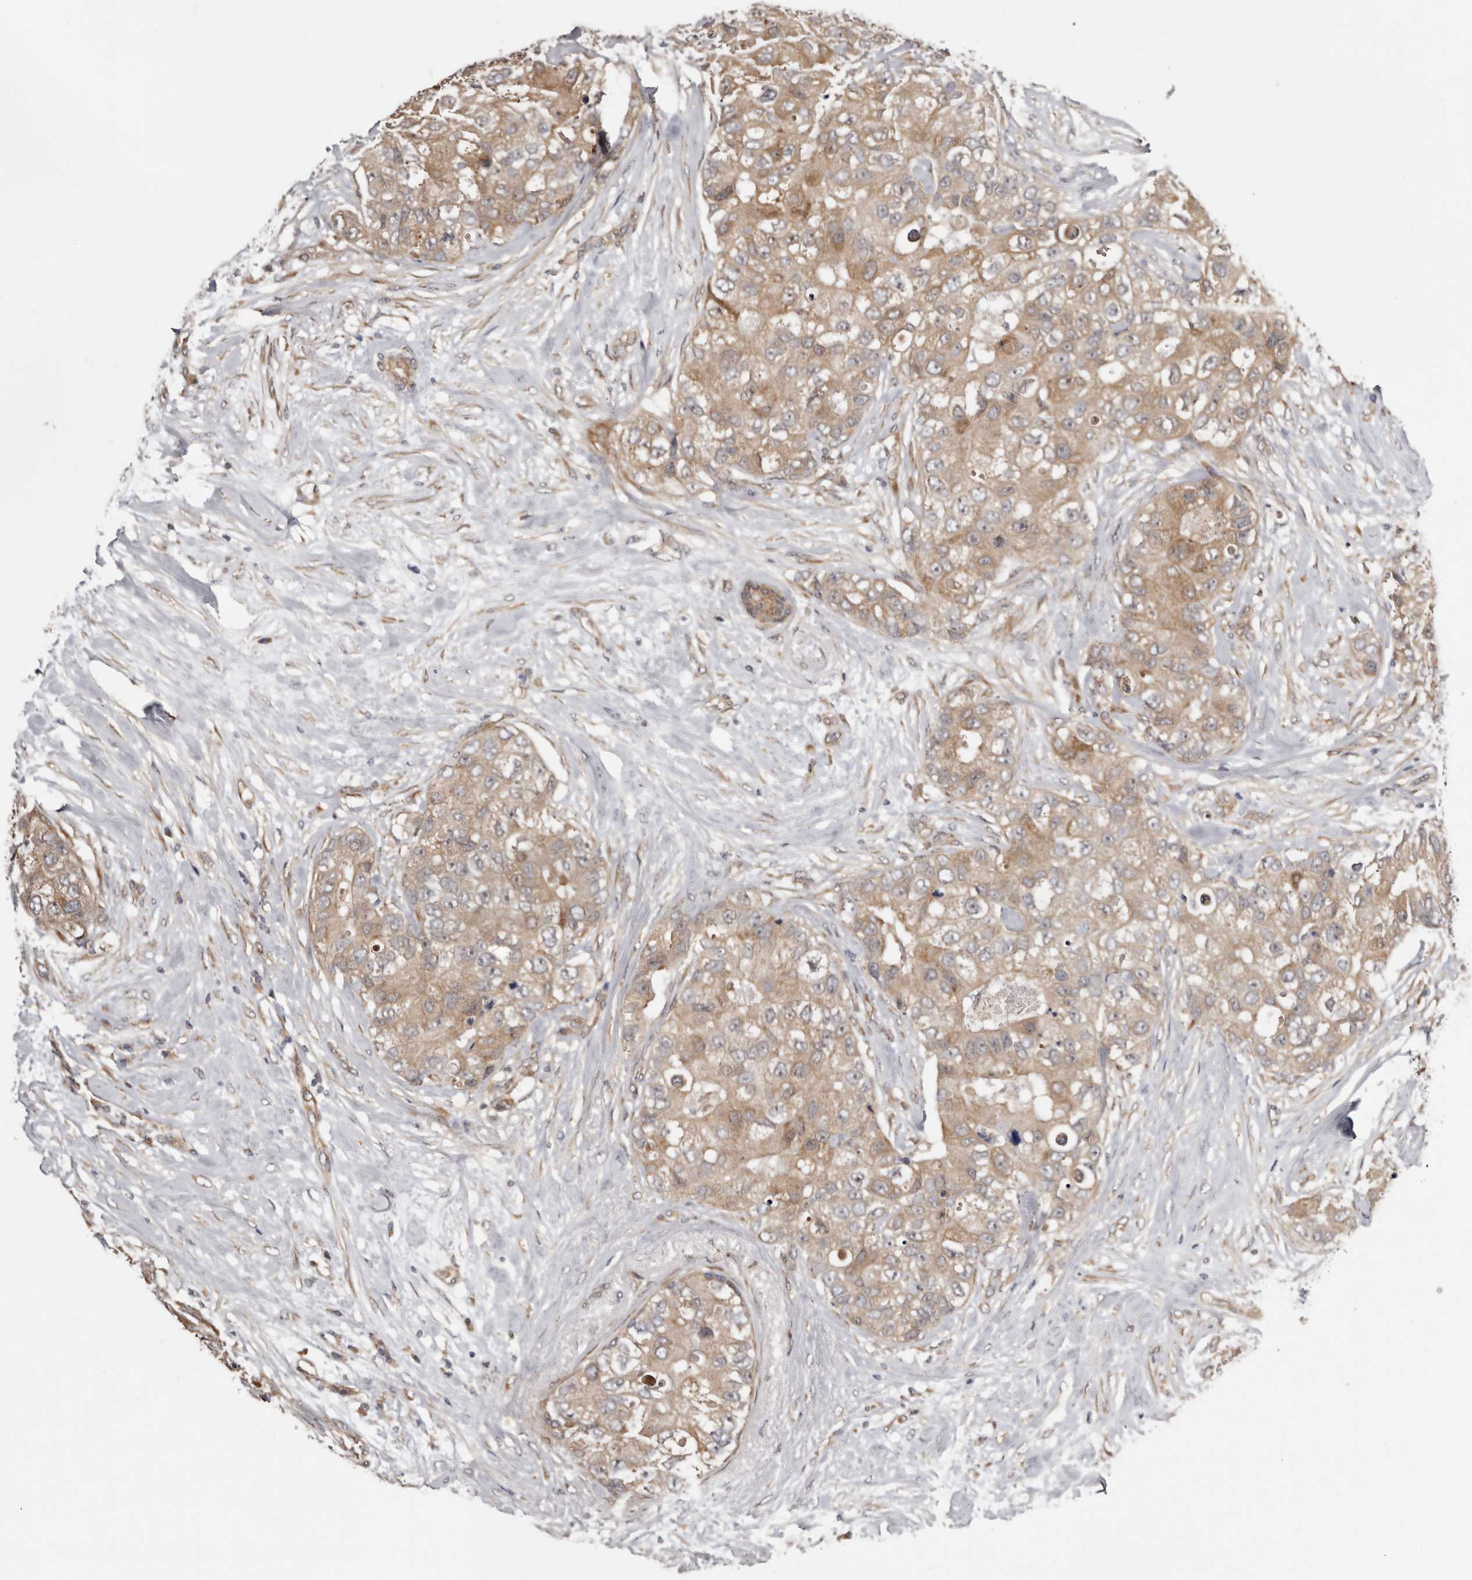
{"staining": {"intensity": "moderate", "quantity": ">75%", "location": "cytoplasmic/membranous"}, "tissue": "breast cancer", "cell_type": "Tumor cells", "image_type": "cancer", "snomed": [{"axis": "morphology", "description": "Duct carcinoma"}, {"axis": "topography", "description": "Breast"}], "caption": "Infiltrating ductal carcinoma (breast) was stained to show a protein in brown. There is medium levels of moderate cytoplasmic/membranous positivity in about >75% of tumor cells.", "gene": "SBDS", "patient": {"sex": "female", "age": 62}}